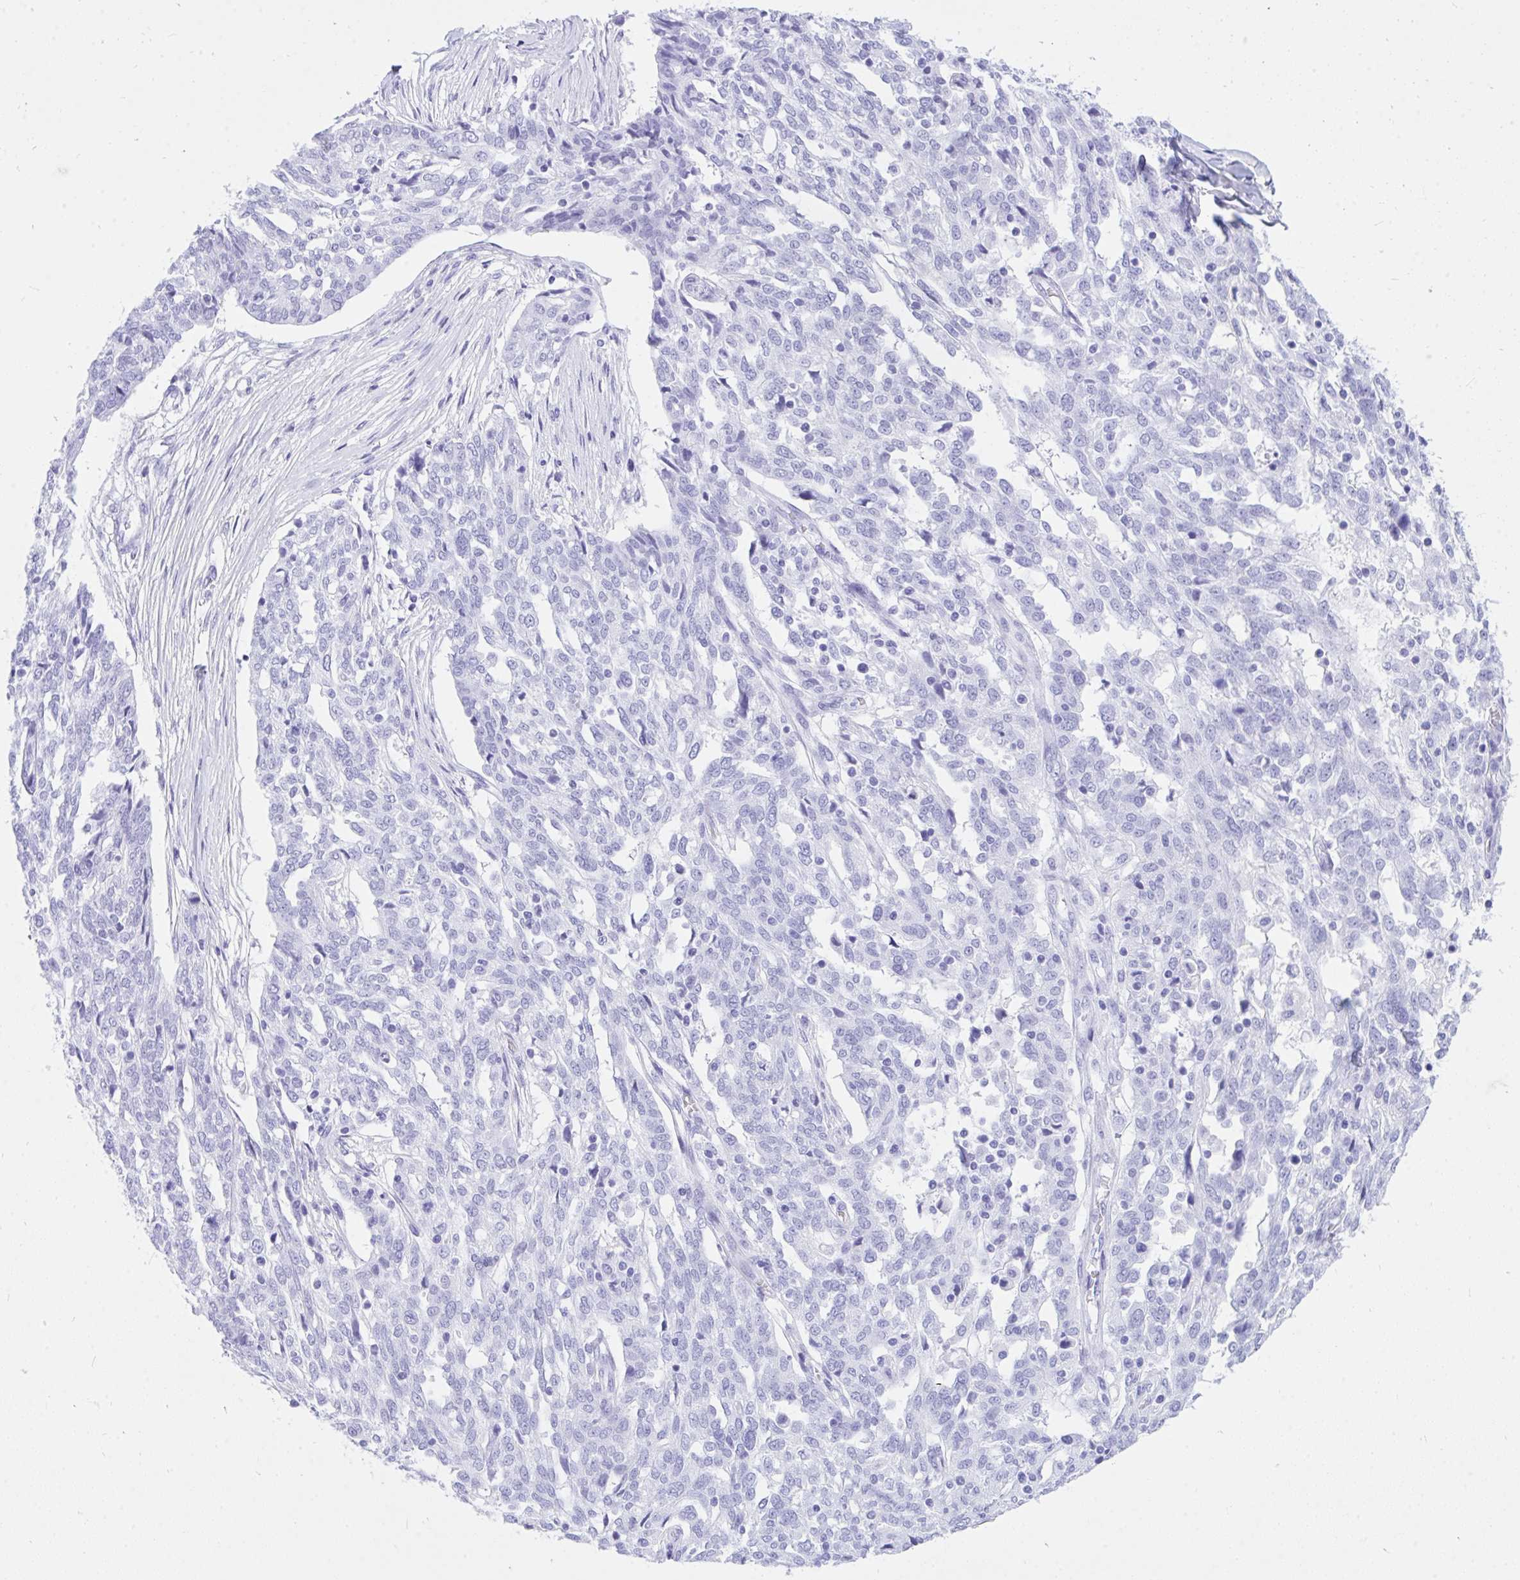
{"staining": {"intensity": "negative", "quantity": "none", "location": "none"}, "tissue": "ovarian cancer", "cell_type": "Tumor cells", "image_type": "cancer", "snomed": [{"axis": "morphology", "description": "Cystadenocarcinoma, serous, NOS"}, {"axis": "topography", "description": "Ovary"}], "caption": "Protein analysis of serous cystadenocarcinoma (ovarian) demonstrates no significant staining in tumor cells. The staining was performed using DAB (3,3'-diaminobenzidine) to visualize the protein expression in brown, while the nuclei were stained in blue with hematoxylin (Magnification: 20x).", "gene": "TLN2", "patient": {"sex": "female", "age": 67}}